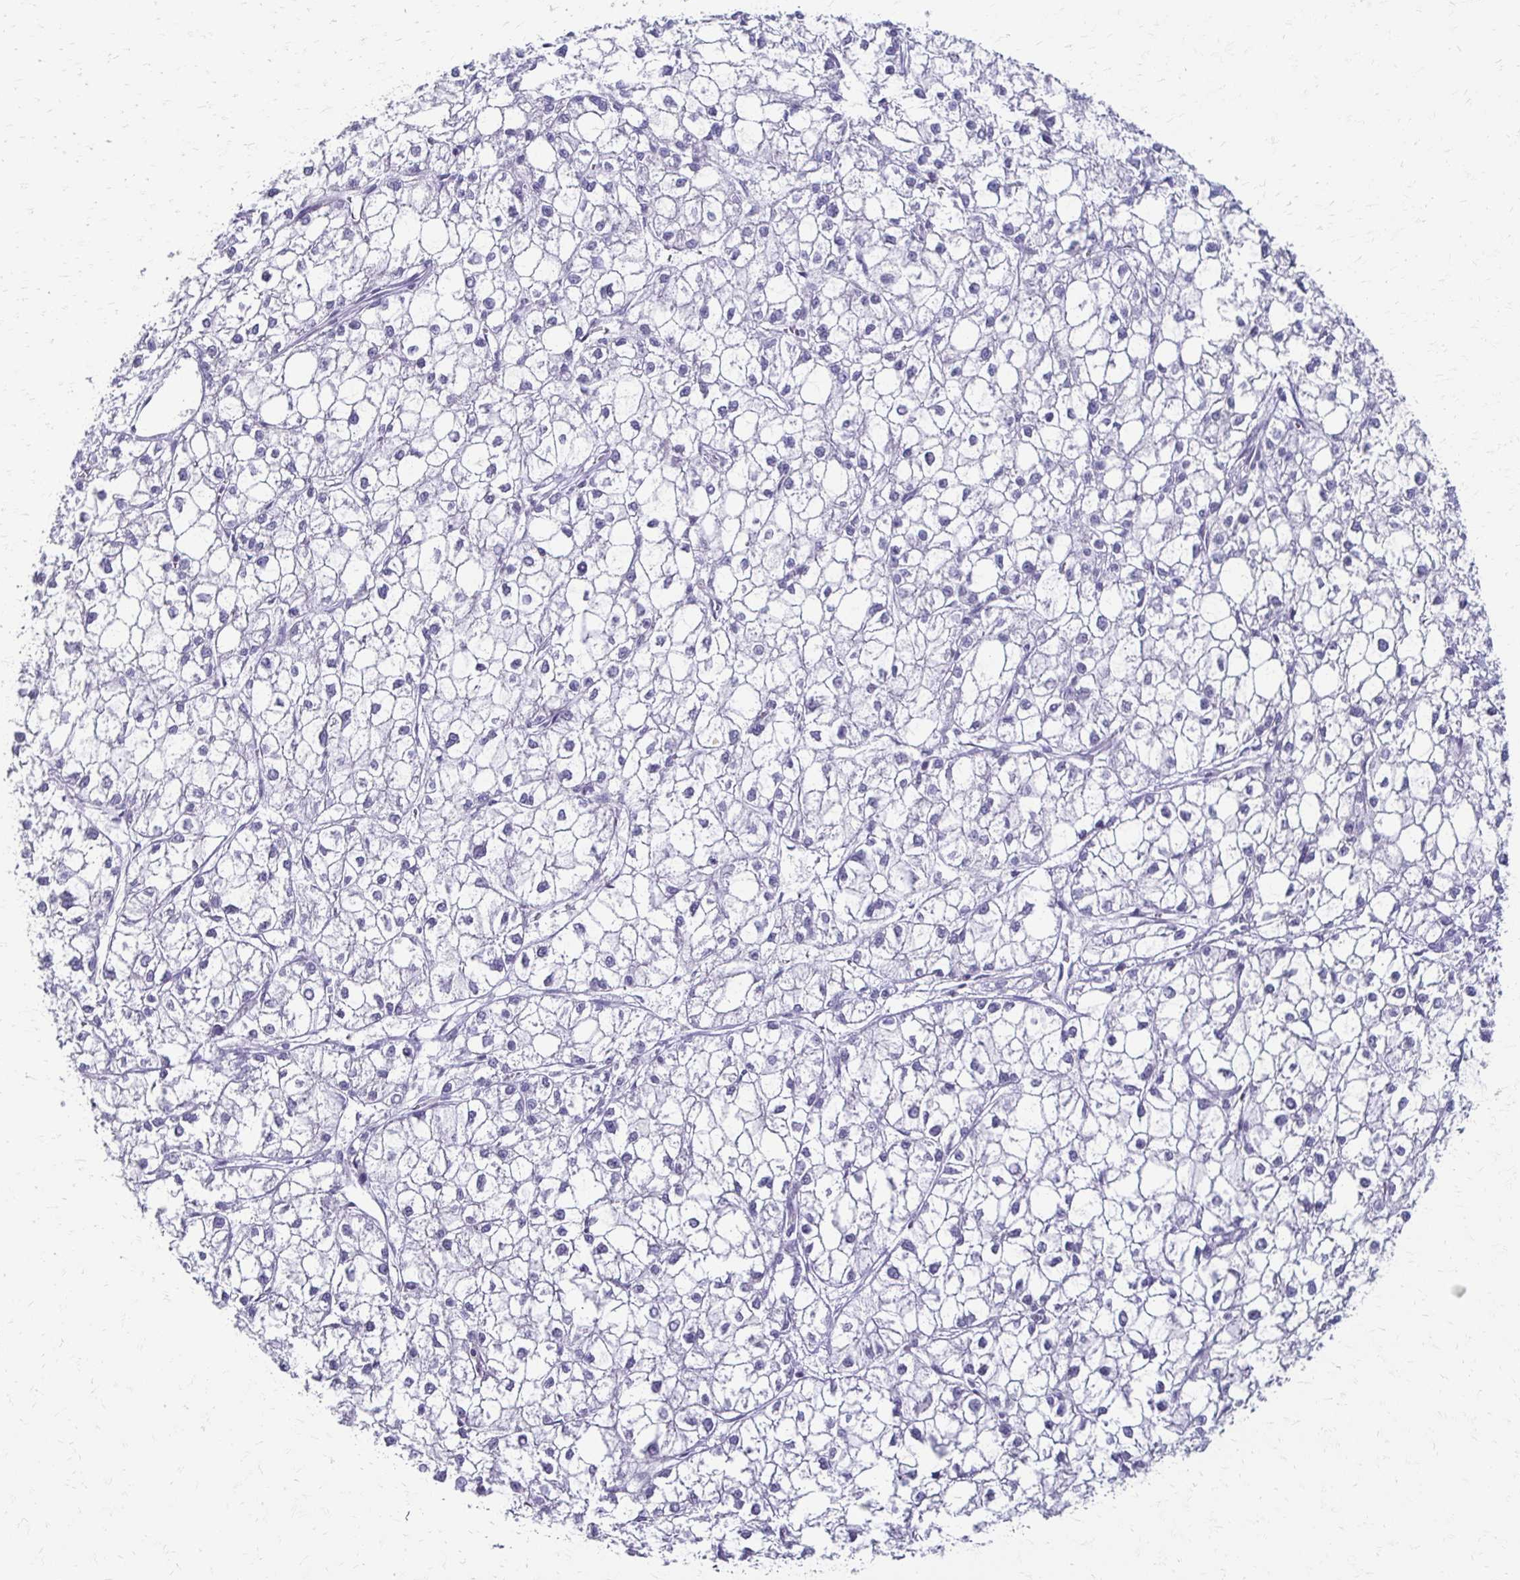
{"staining": {"intensity": "negative", "quantity": "none", "location": "none"}, "tissue": "liver cancer", "cell_type": "Tumor cells", "image_type": "cancer", "snomed": [{"axis": "morphology", "description": "Carcinoma, Hepatocellular, NOS"}, {"axis": "topography", "description": "Liver"}], "caption": "Immunohistochemistry of liver hepatocellular carcinoma shows no expression in tumor cells.", "gene": "FCGR2B", "patient": {"sex": "female", "age": 43}}